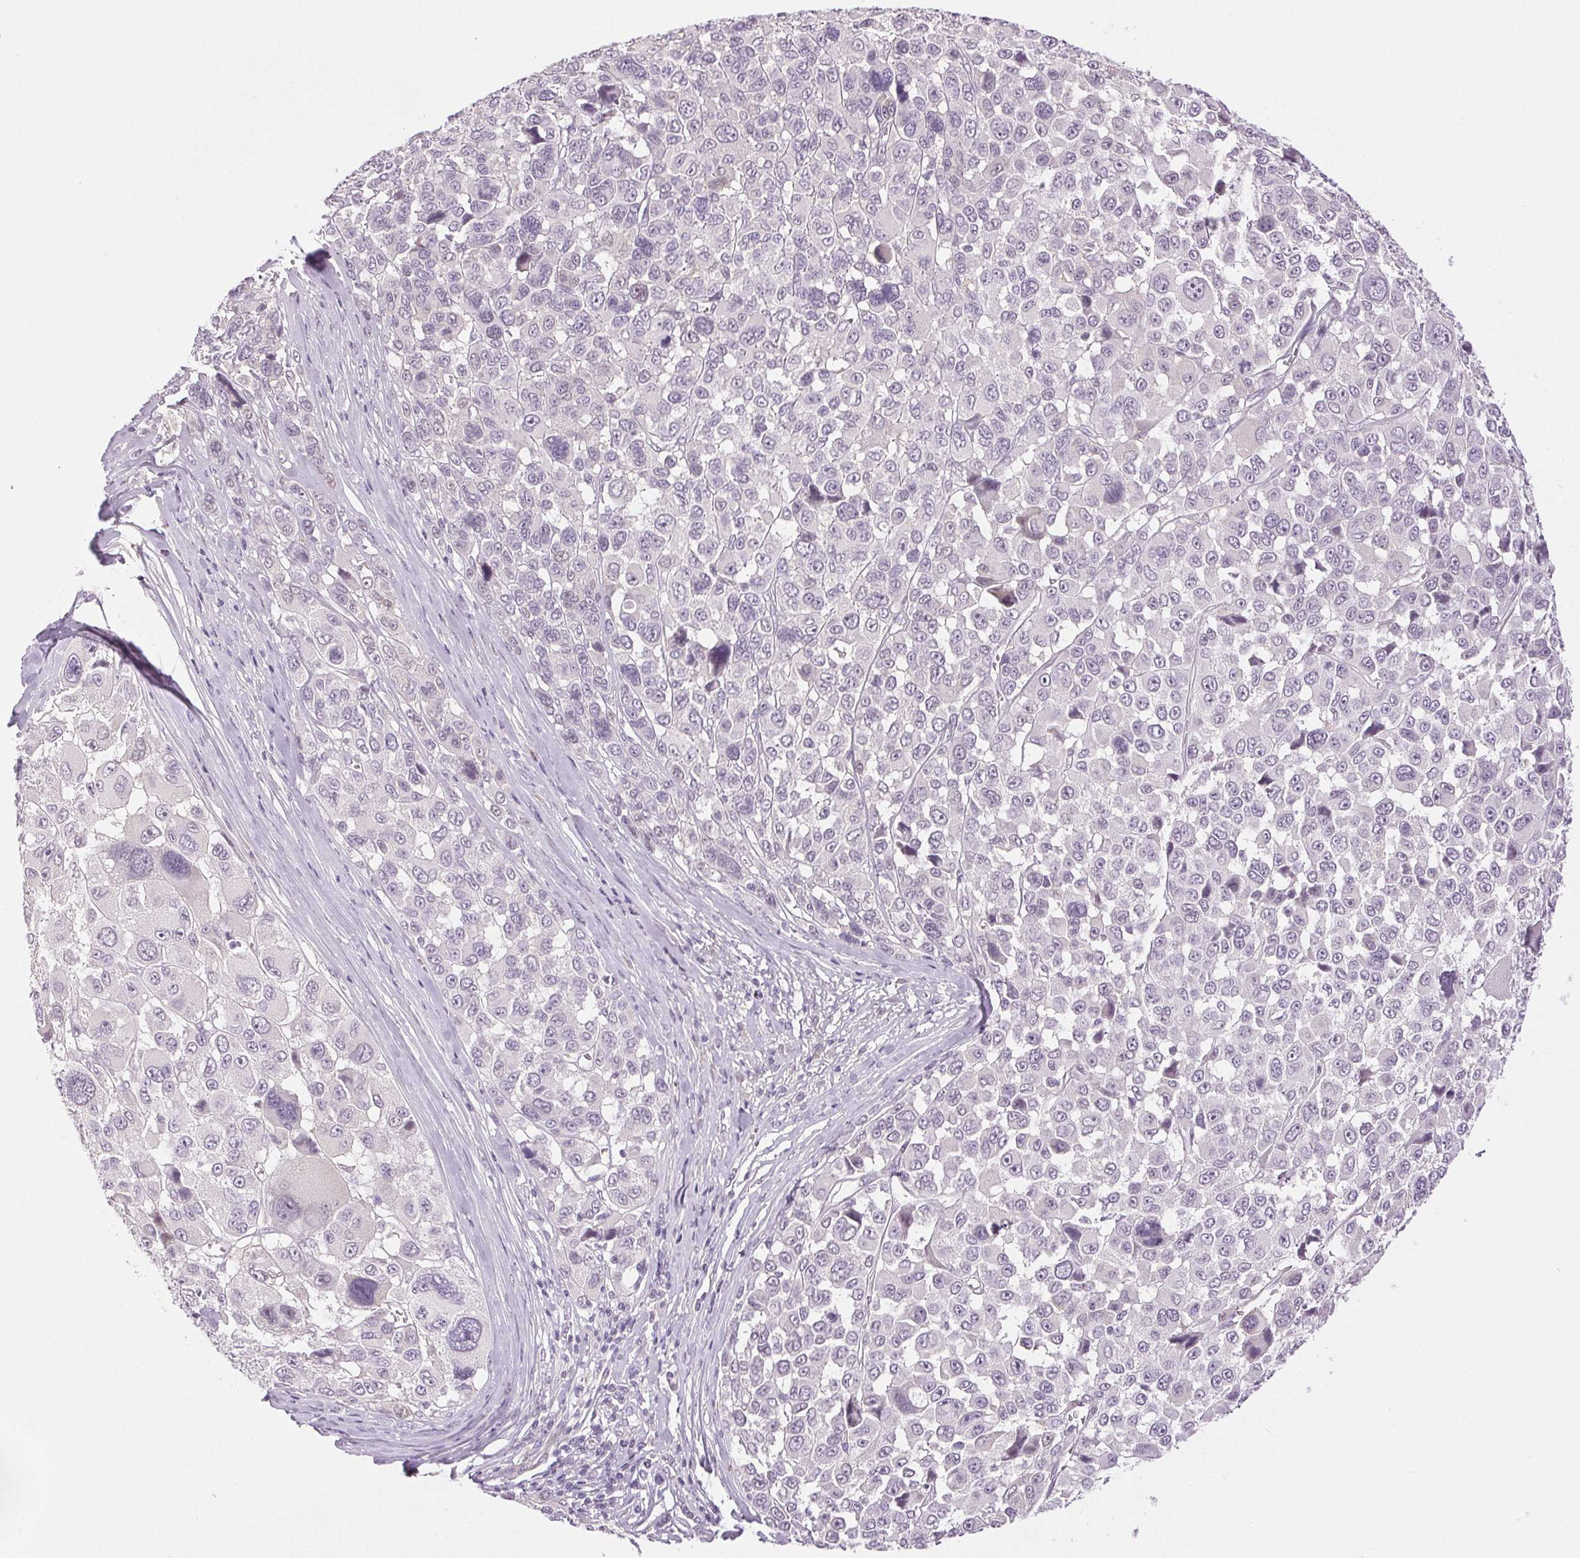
{"staining": {"intensity": "negative", "quantity": "none", "location": "none"}, "tissue": "melanoma", "cell_type": "Tumor cells", "image_type": "cancer", "snomed": [{"axis": "morphology", "description": "Malignant melanoma, NOS"}, {"axis": "topography", "description": "Skin"}], "caption": "An IHC photomicrograph of malignant melanoma is shown. There is no staining in tumor cells of malignant melanoma.", "gene": "DNAJC6", "patient": {"sex": "female", "age": 66}}